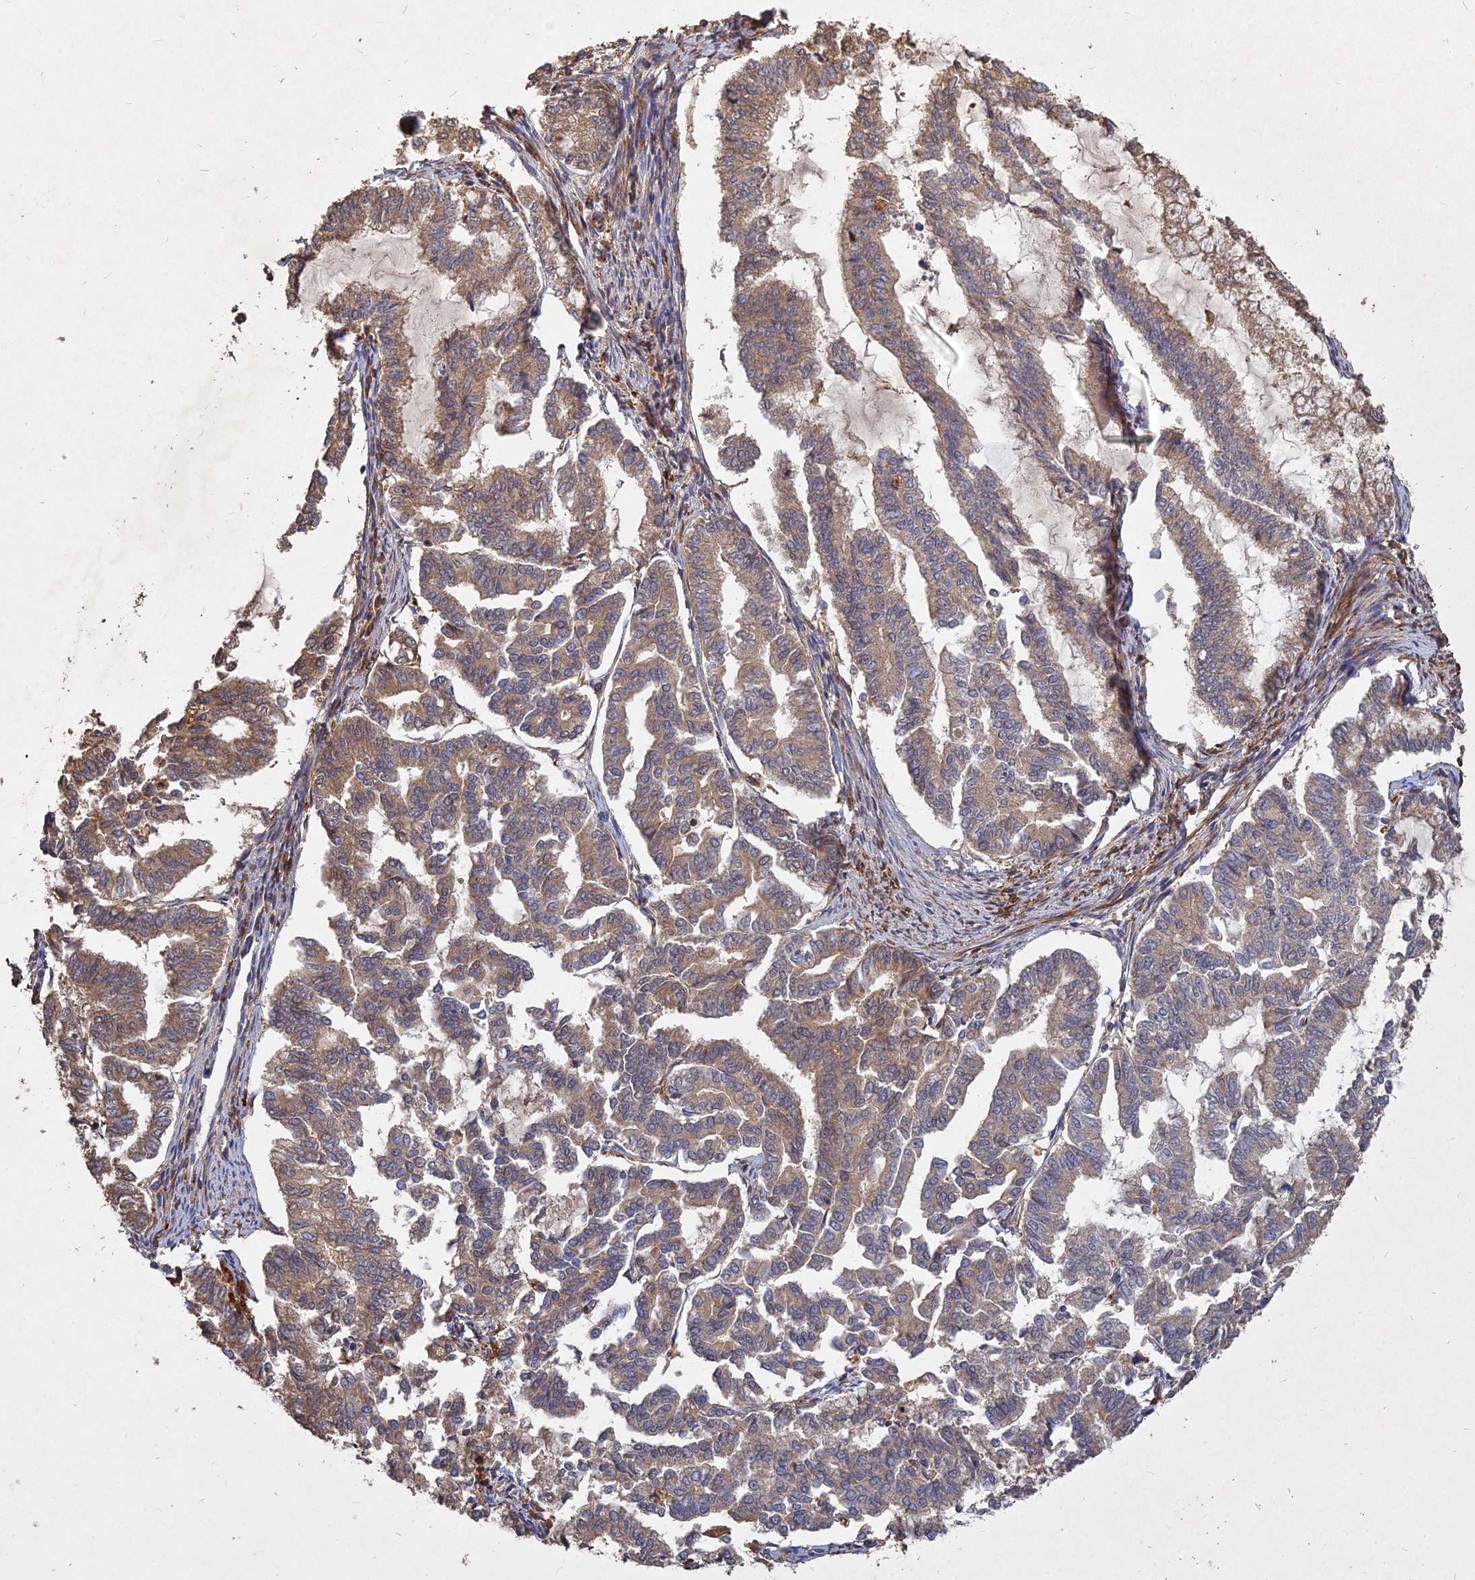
{"staining": {"intensity": "moderate", "quantity": ">75%", "location": "cytoplasmic/membranous"}, "tissue": "endometrial cancer", "cell_type": "Tumor cells", "image_type": "cancer", "snomed": [{"axis": "morphology", "description": "Adenocarcinoma, NOS"}, {"axis": "topography", "description": "Endometrium"}], "caption": "Tumor cells reveal medium levels of moderate cytoplasmic/membranous positivity in approximately >75% of cells in endometrial adenocarcinoma.", "gene": "UBE2W", "patient": {"sex": "female", "age": 79}}